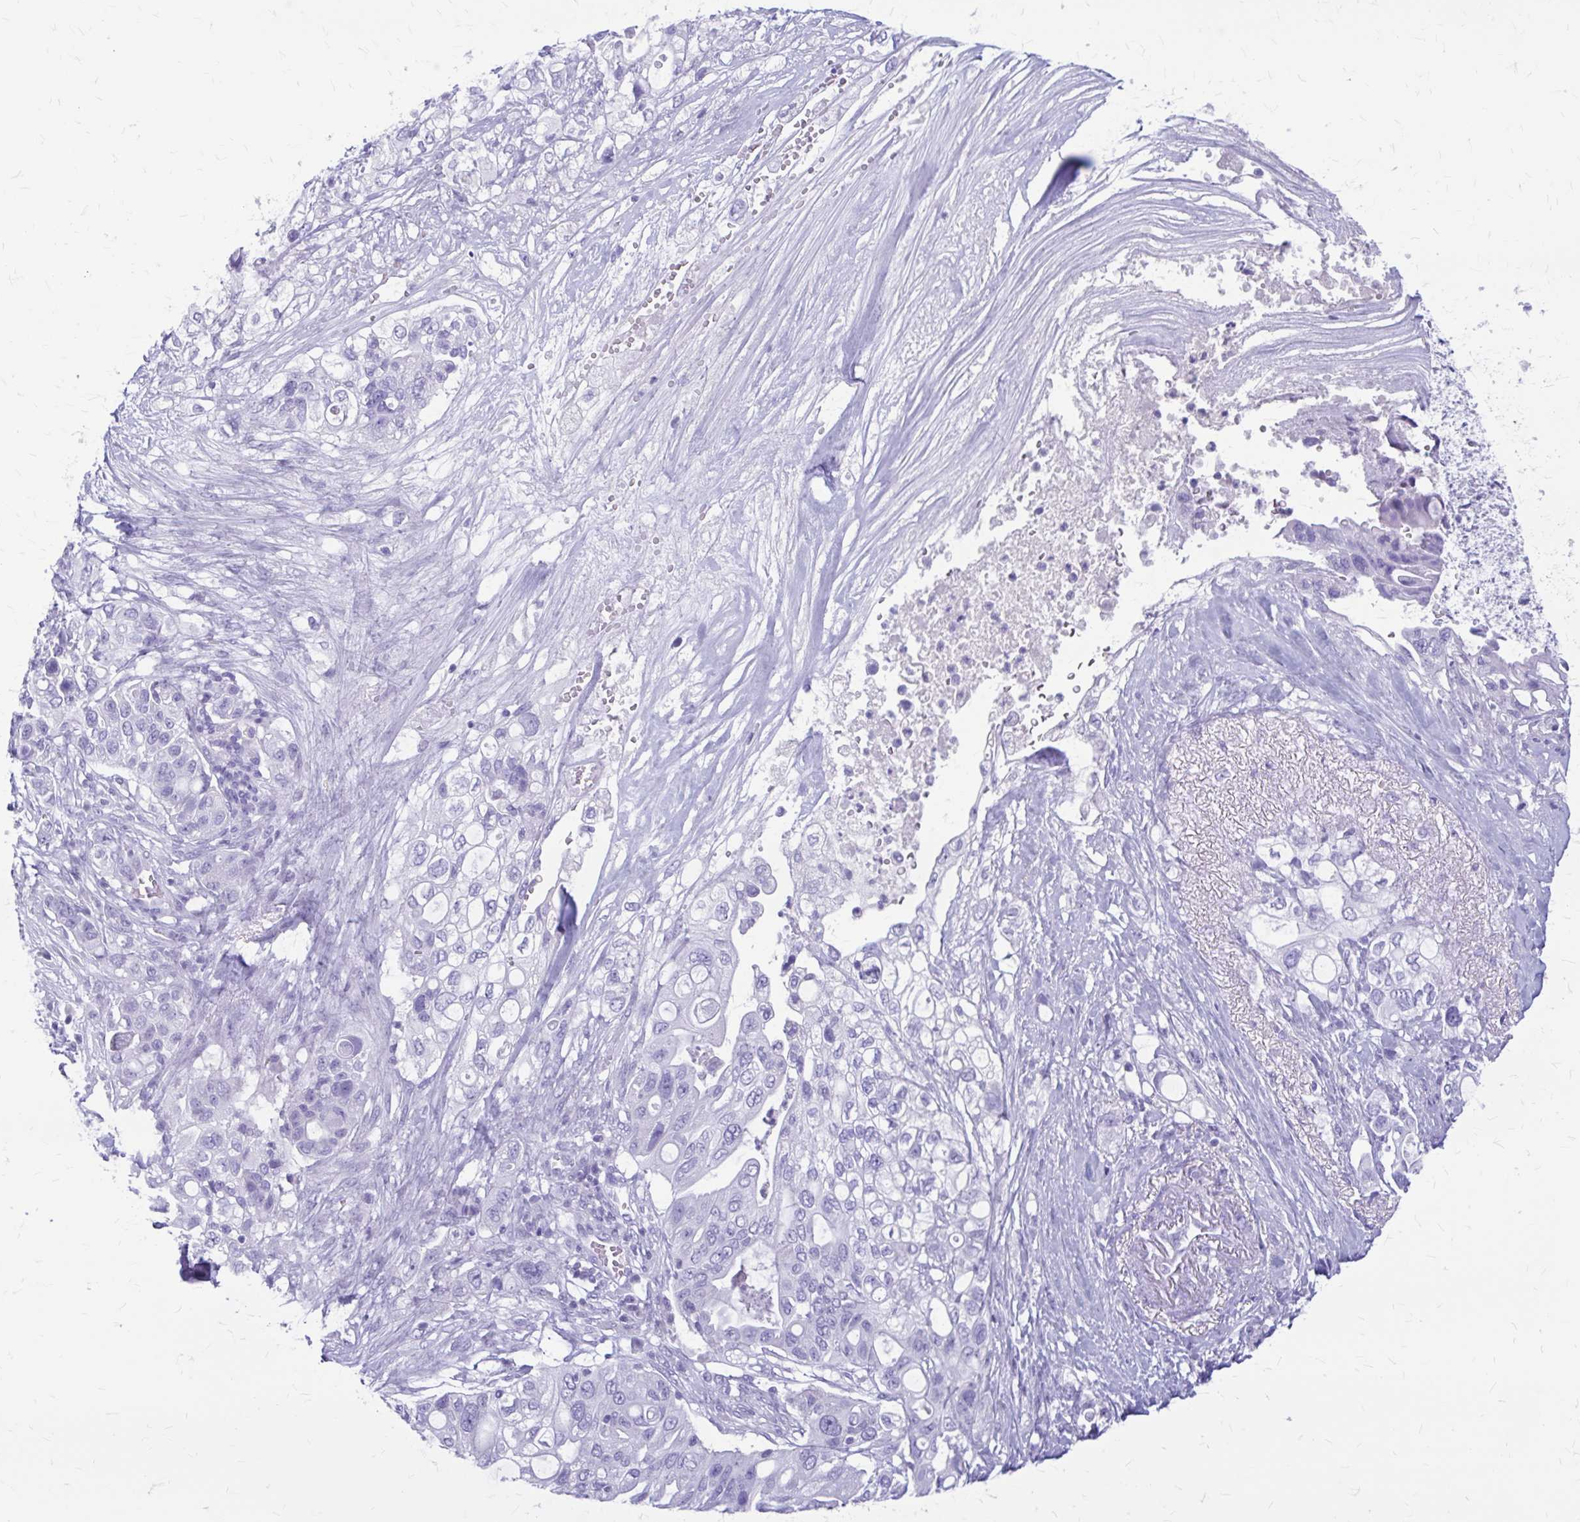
{"staining": {"intensity": "negative", "quantity": "none", "location": "none"}, "tissue": "pancreatic cancer", "cell_type": "Tumor cells", "image_type": "cancer", "snomed": [{"axis": "morphology", "description": "Adenocarcinoma, NOS"}, {"axis": "topography", "description": "Pancreas"}], "caption": "Immunohistochemical staining of pancreatic cancer demonstrates no significant staining in tumor cells.", "gene": "KLHDC7A", "patient": {"sex": "female", "age": 72}}